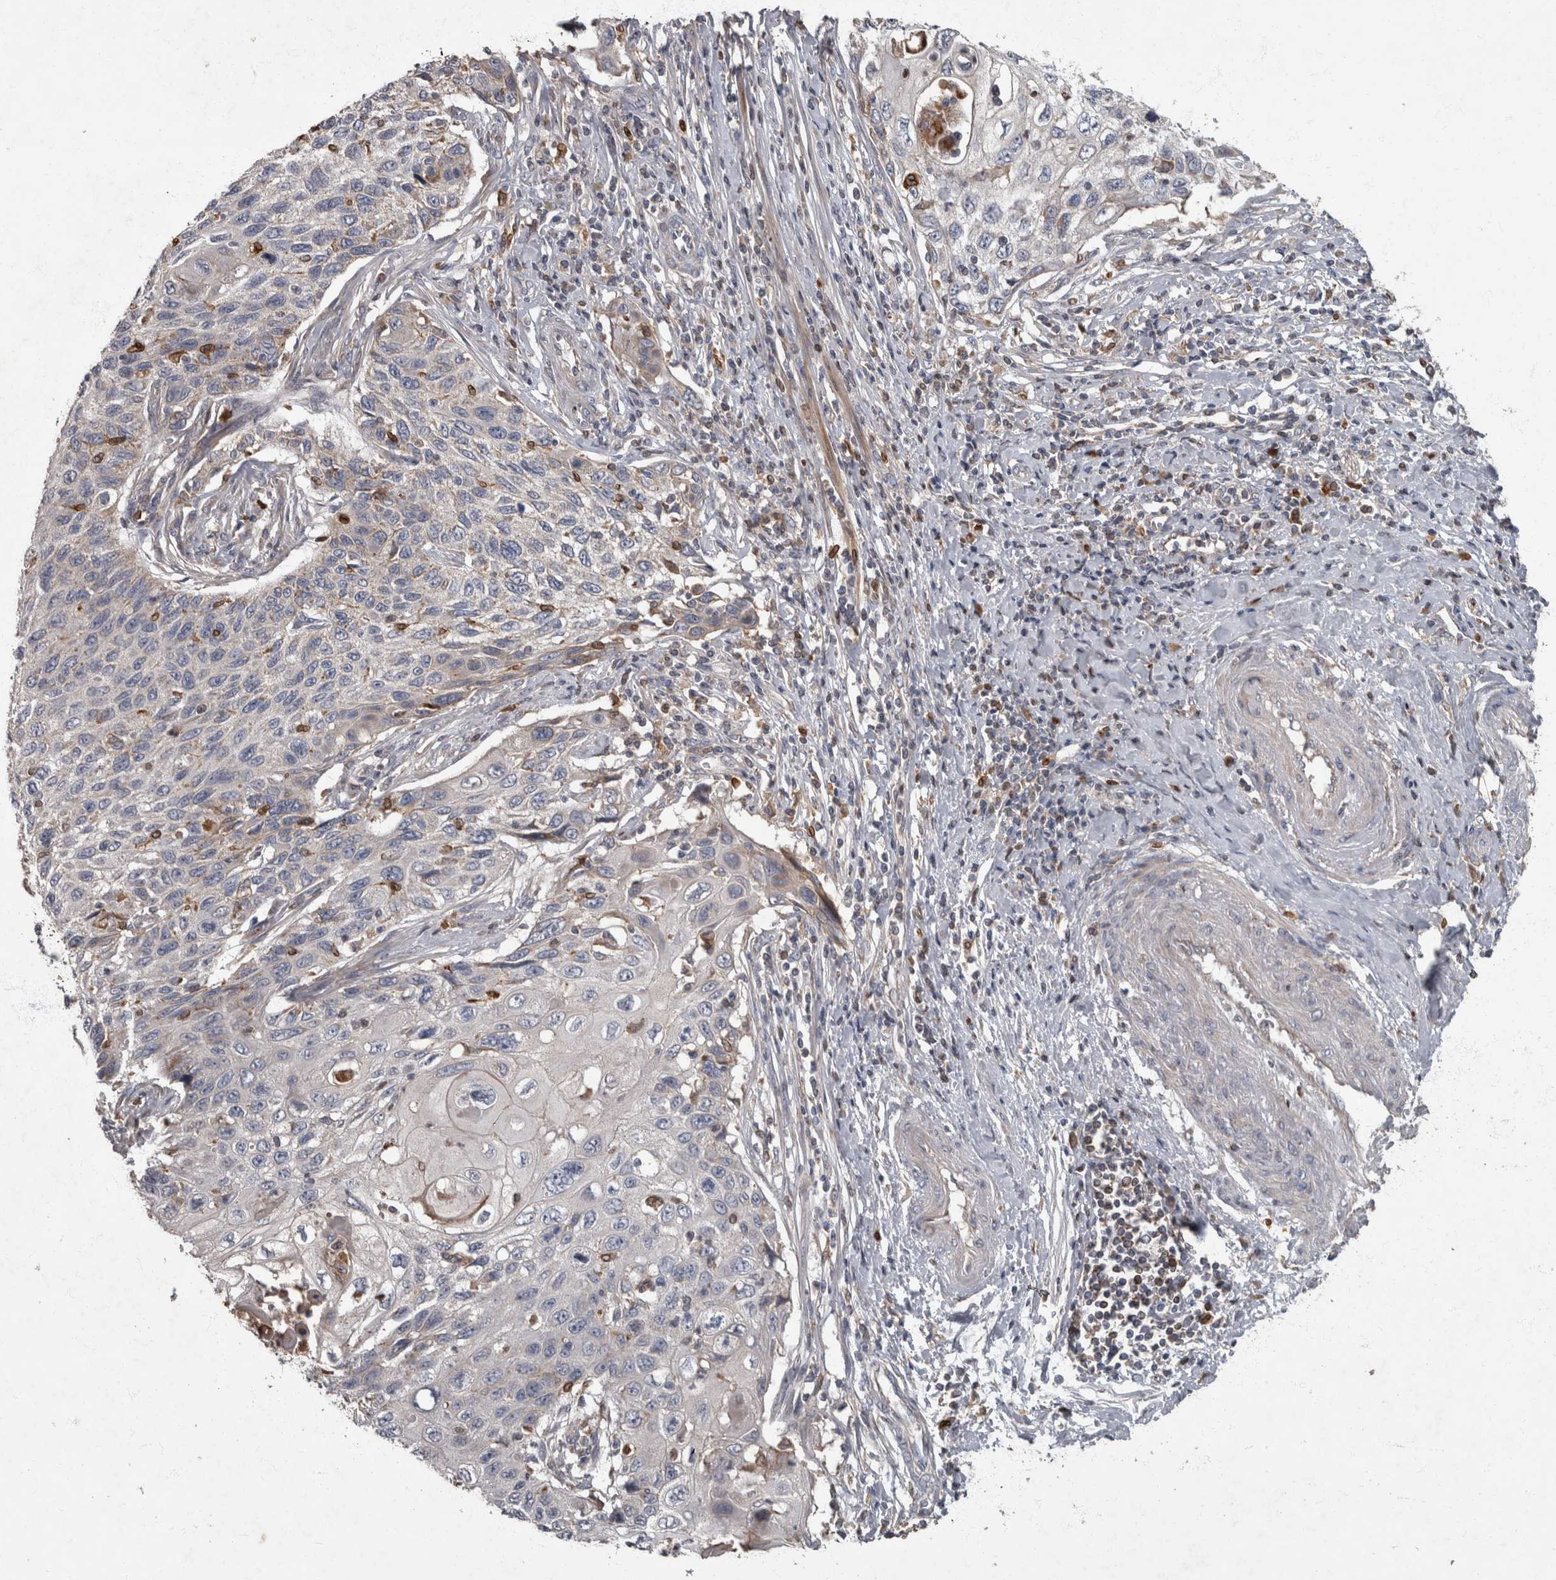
{"staining": {"intensity": "negative", "quantity": "none", "location": "none"}, "tissue": "cervical cancer", "cell_type": "Tumor cells", "image_type": "cancer", "snomed": [{"axis": "morphology", "description": "Squamous cell carcinoma, NOS"}, {"axis": "topography", "description": "Cervix"}], "caption": "Tumor cells show no significant expression in cervical cancer (squamous cell carcinoma).", "gene": "PPP1R3C", "patient": {"sex": "female", "age": 70}}